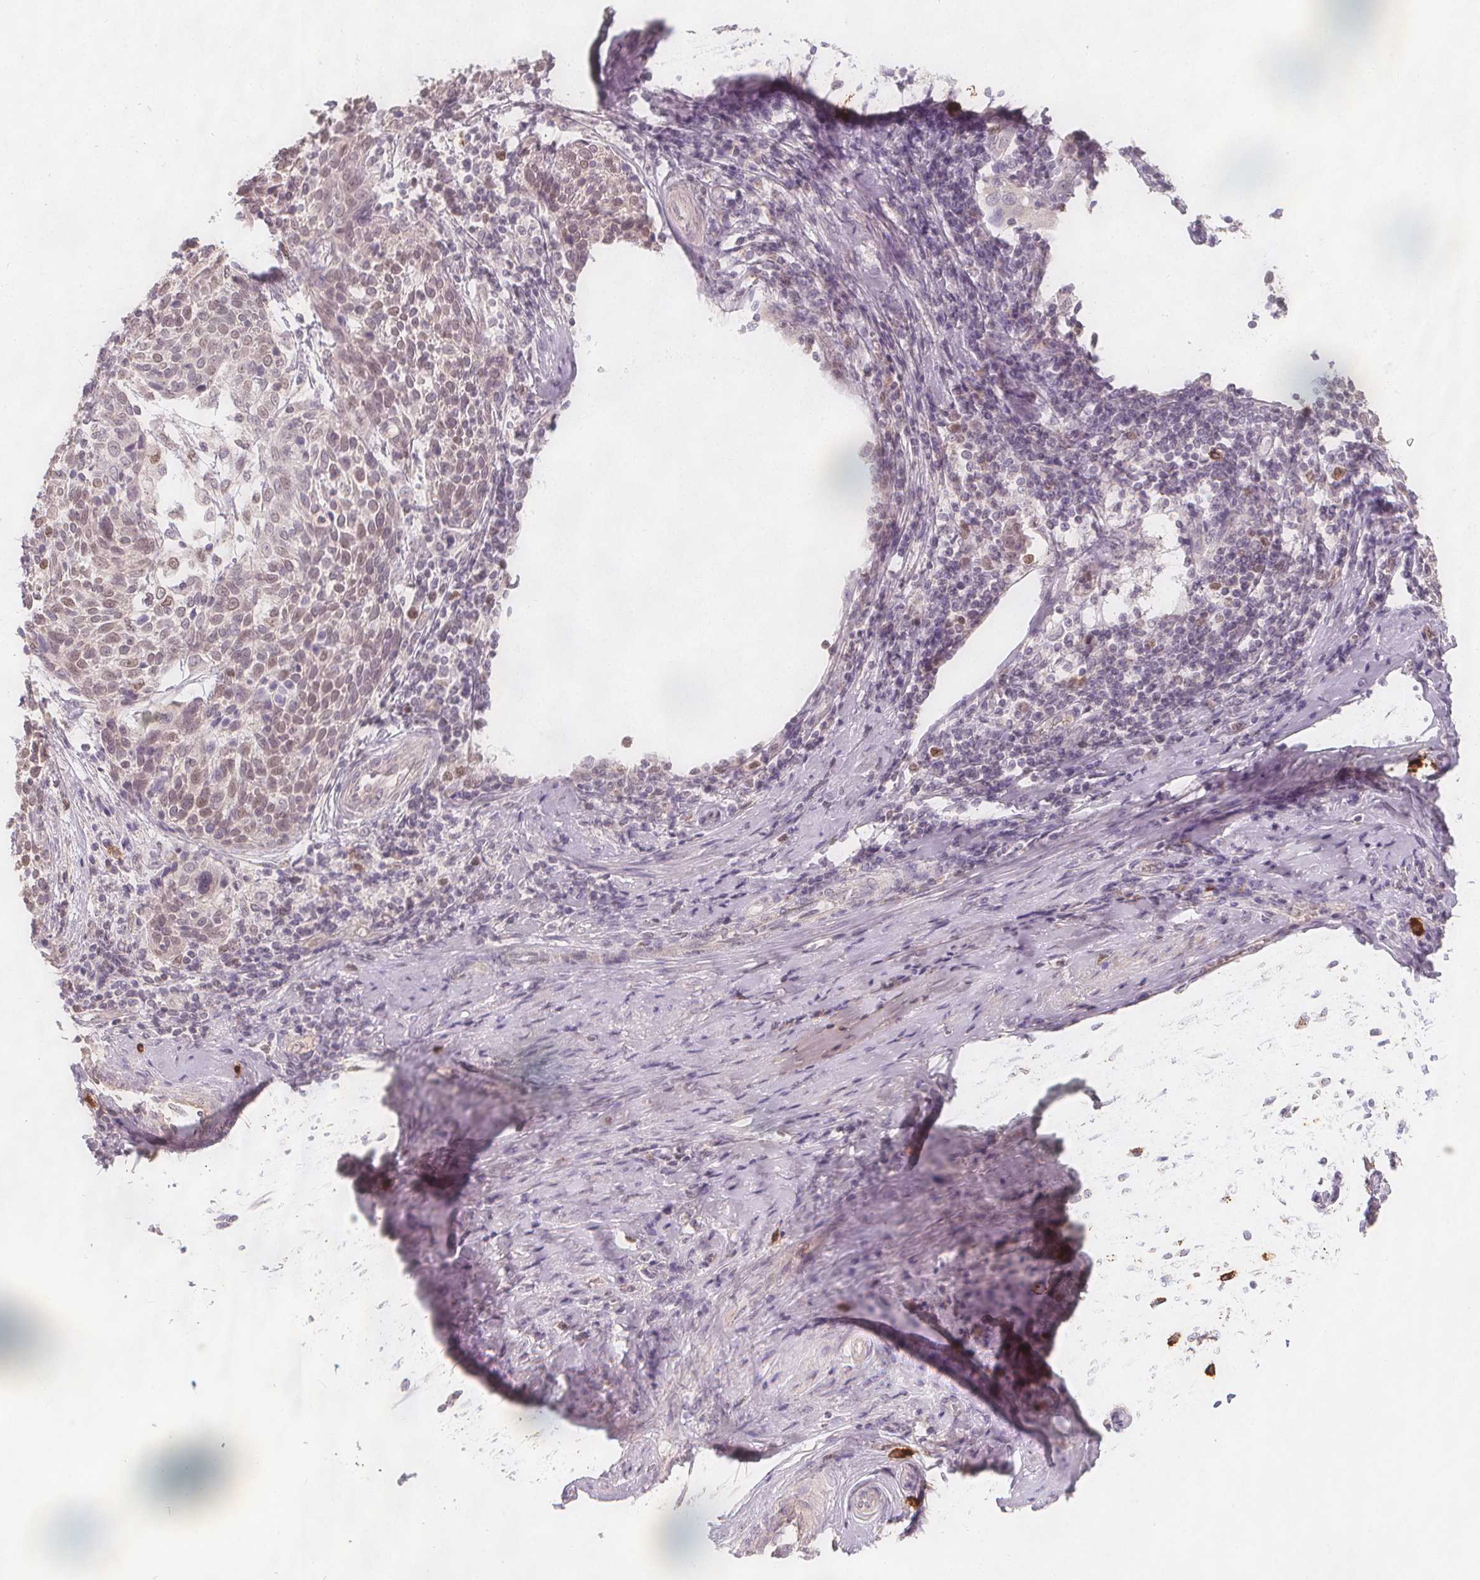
{"staining": {"intensity": "moderate", "quantity": "25%-75%", "location": "nuclear"}, "tissue": "cervical cancer", "cell_type": "Tumor cells", "image_type": "cancer", "snomed": [{"axis": "morphology", "description": "Squamous cell carcinoma, NOS"}, {"axis": "topography", "description": "Cervix"}], "caption": "Cervical squamous cell carcinoma was stained to show a protein in brown. There is medium levels of moderate nuclear expression in approximately 25%-75% of tumor cells.", "gene": "TIPIN", "patient": {"sex": "female", "age": 61}}